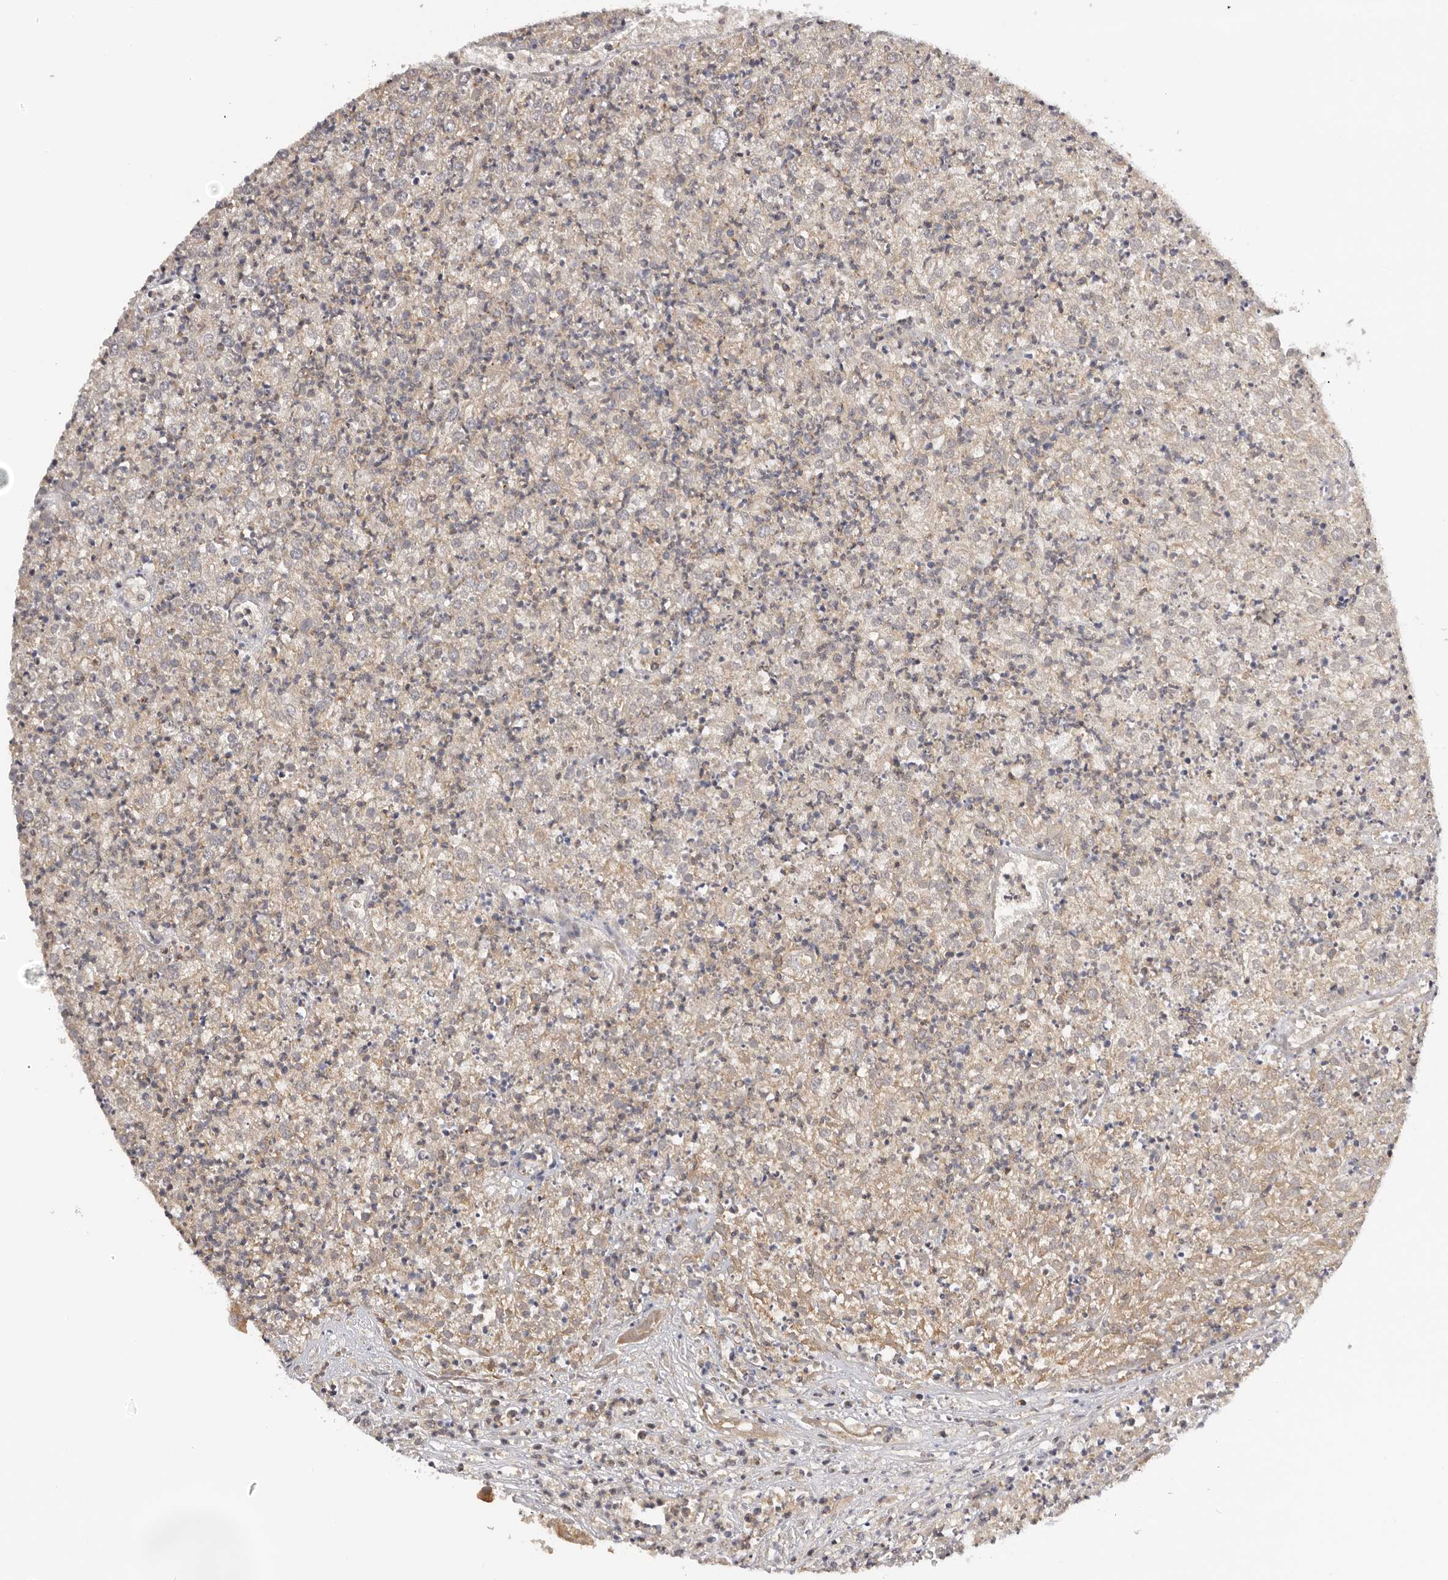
{"staining": {"intensity": "negative", "quantity": "none", "location": "none"}, "tissue": "renal cancer", "cell_type": "Tumor cells", "image_type": "cancer", "snomed": [{"axis": "morphology", "description": "Adenocarcinoma, NOS"}, {"axis": "topography", "description": "Kidney"}], "caption": "IHC photomicrograph of renal cancer (adenocarcinoma) stained for a protein (brown), which shows no staining in tumor cells.", "gene": "KIF2B", "patient": {"sex": "female", "age": 54}}